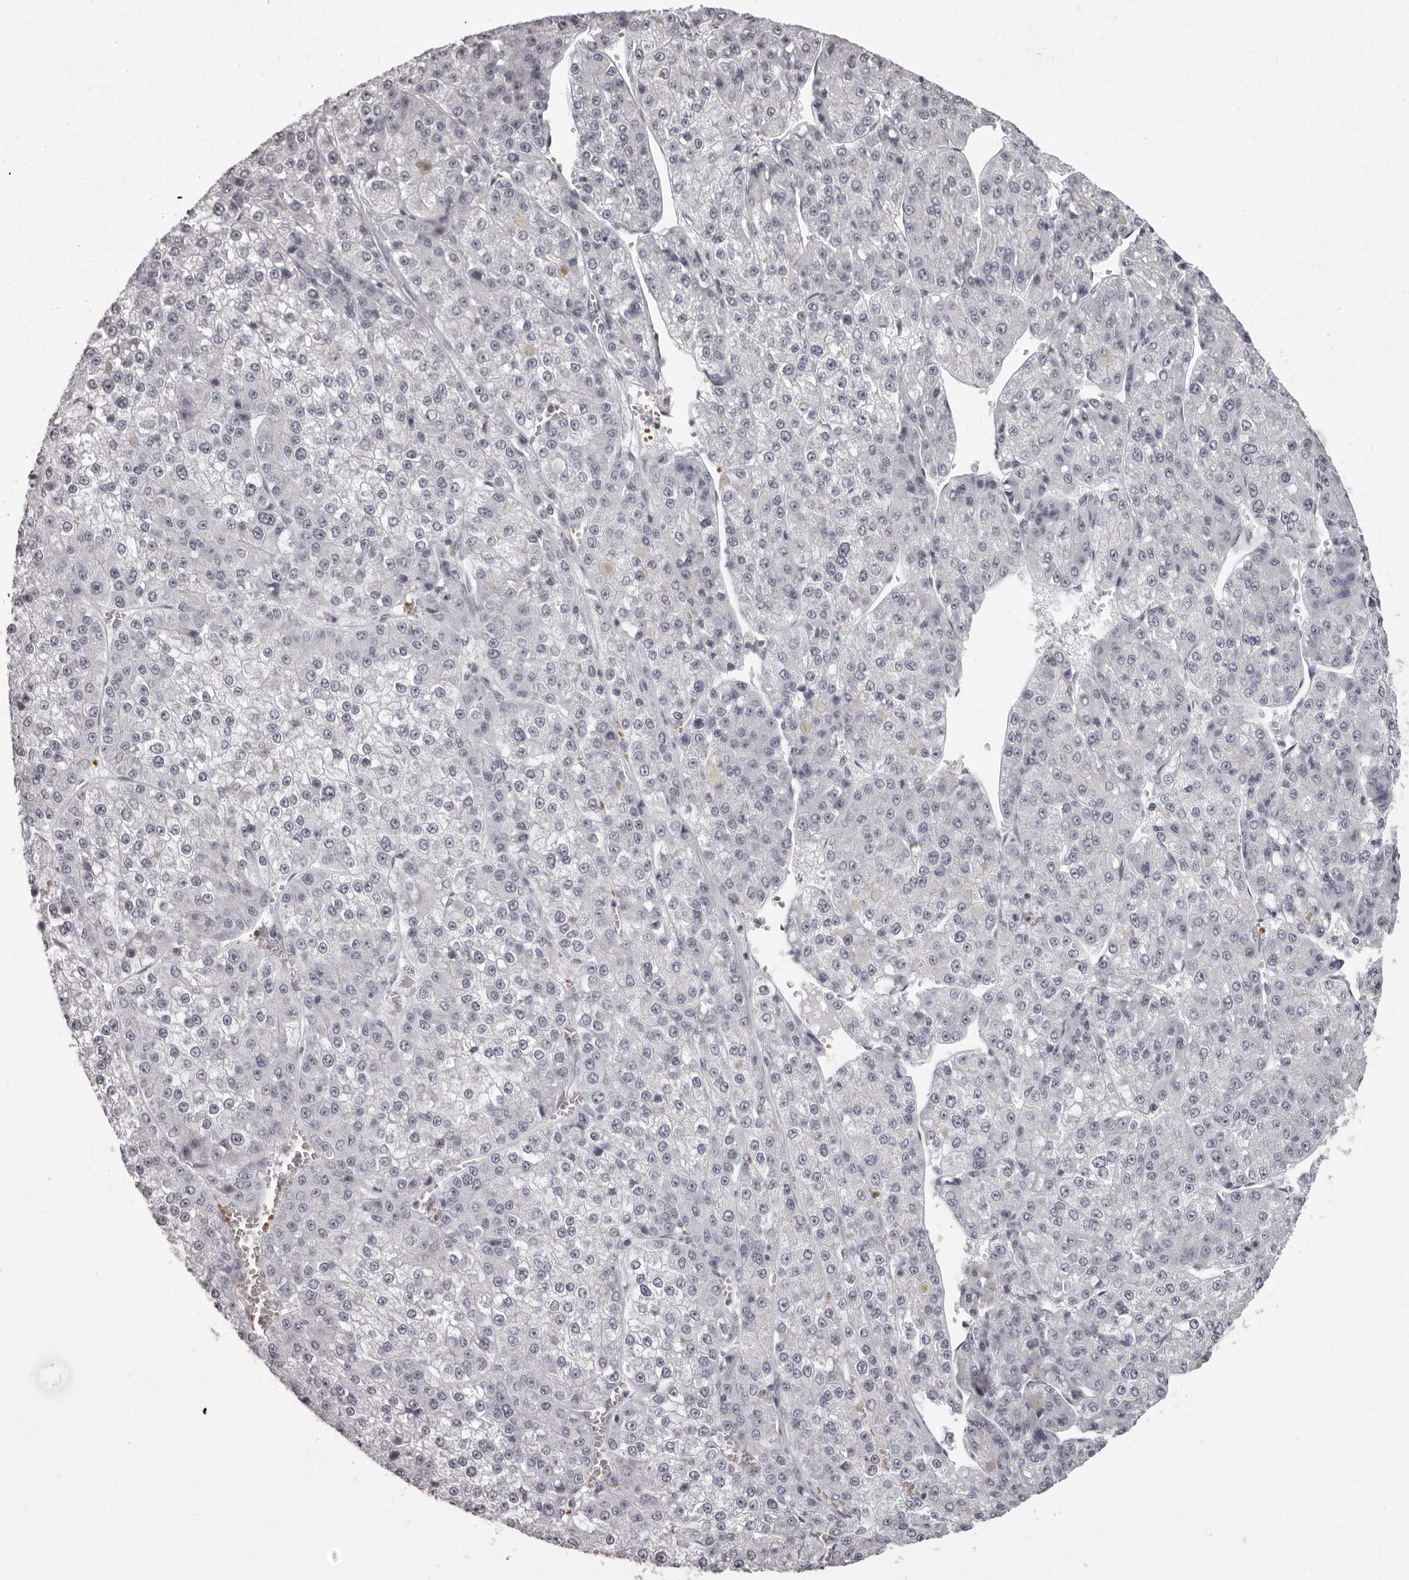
{"staining": {"intensity": "negative", "quantity": "none", "location": "none"}, "tissue": "liver cancer", "cell_type": "Tumor cells", "image_type": "cancer", "snomed": [{"axis": "morphology", "description": "Carcinoma, Hepatocellular, NOS"}, {"axis": "topography", "description": "Liver"}], "caption": "IHC histopathology image of neoplastic tissue: human liver hepatocellular carcinoma stained with DAB shows no significant protein positivity in tumor cells.", "gene": "C8orf74", "patient": {"sex": "female", "age": 73}}